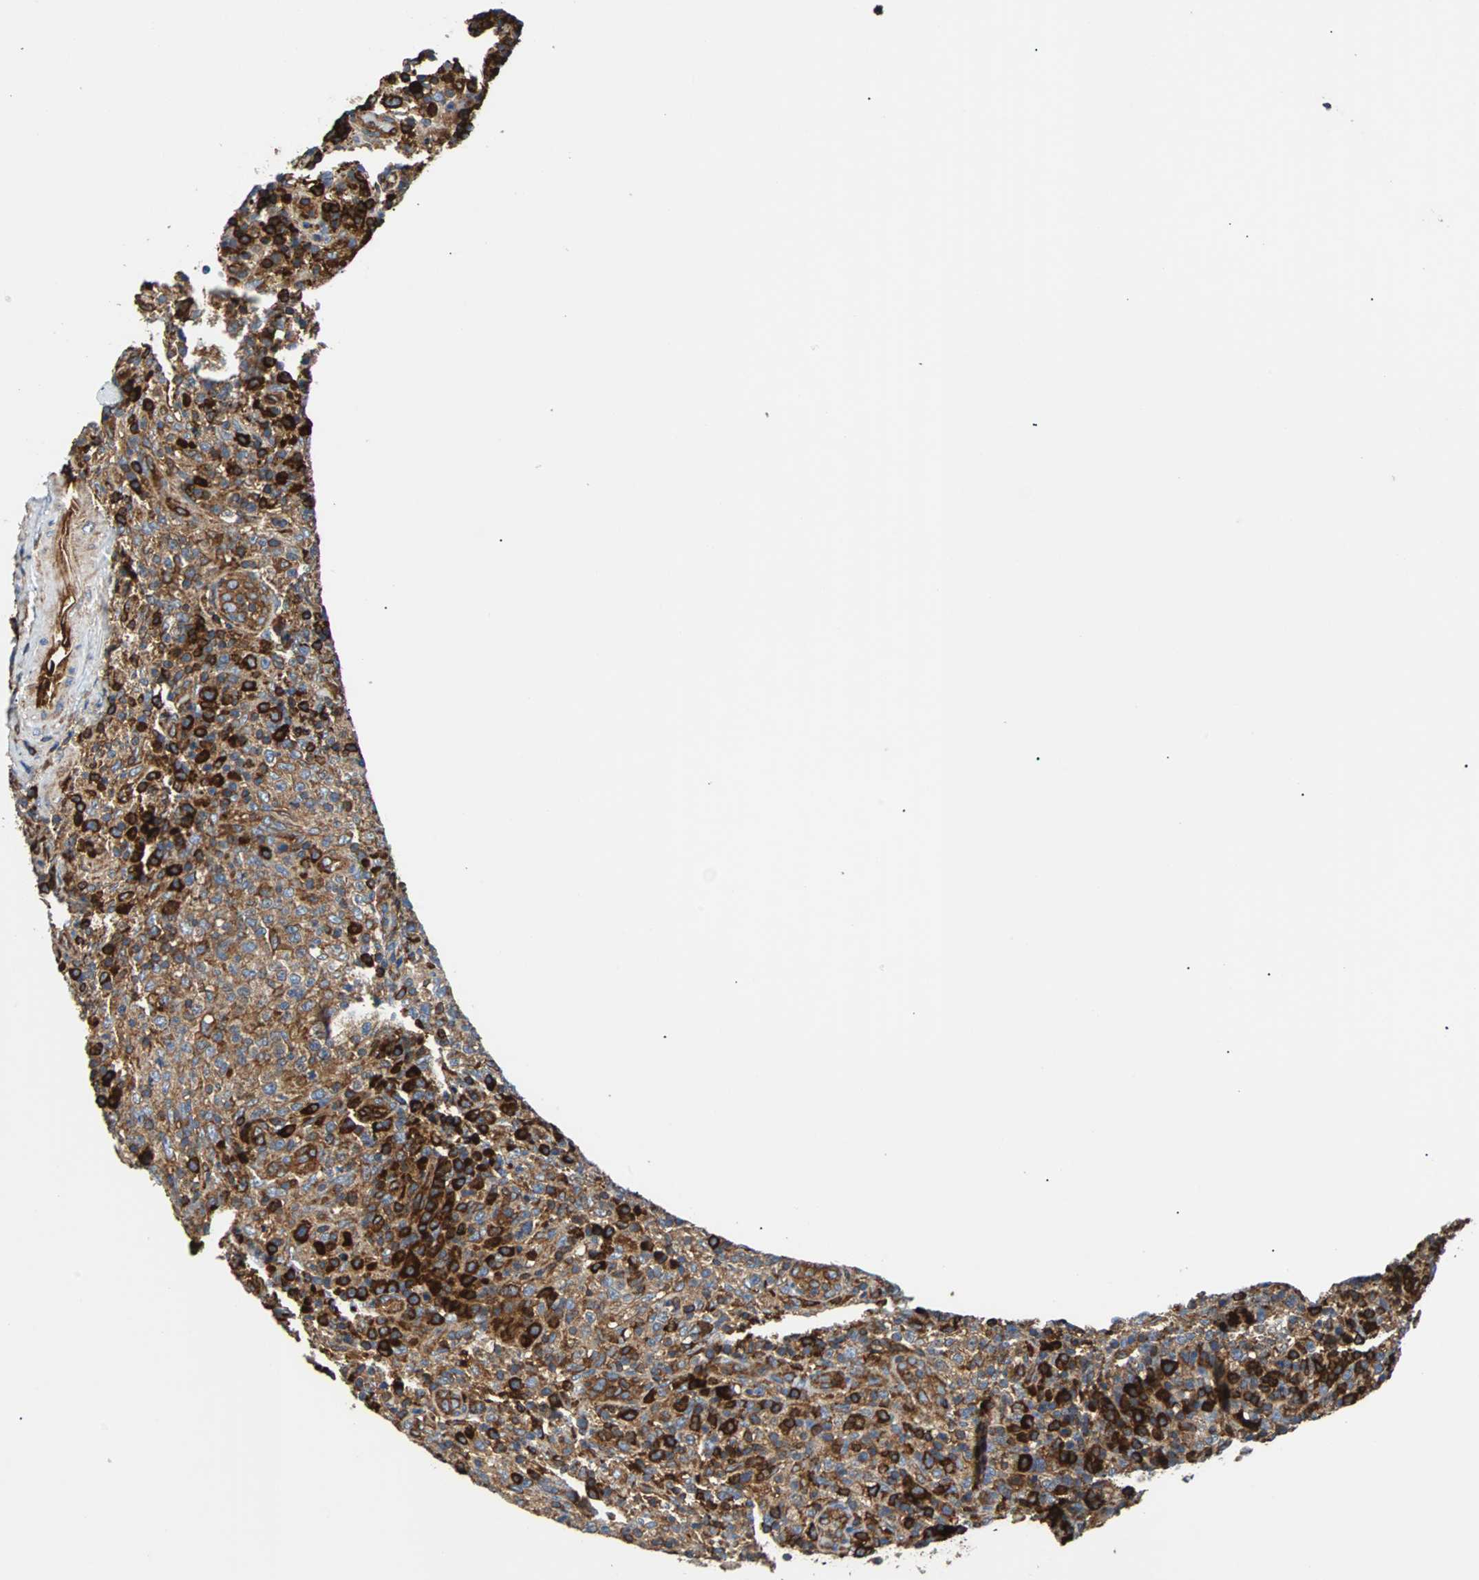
{"staining": {"intensity": "strong", "quantity": ">75%", "location": "cytoplasmic/membranous"}, "tissue": "lymphoma", "cell_type": "Tumor cells", "image_type": "cancer", "snomed": [{"axis": "morphology", "description": "Malignant lymphoma, non-Hodgkin's type, High grade"}, {"axis": "topography", "description": "Lymph node"}], "caption": "Malignant lymphoma, non-Hodgkin's type (high-grade) stained with DAB immunohistochemistry (IHC) exhibits high levels of strong cytoplasmic/membranous expression in approximately >75% of tumor cells.", "gene": "PLCG2", "patient": {"sex": "female", "age": 76}}